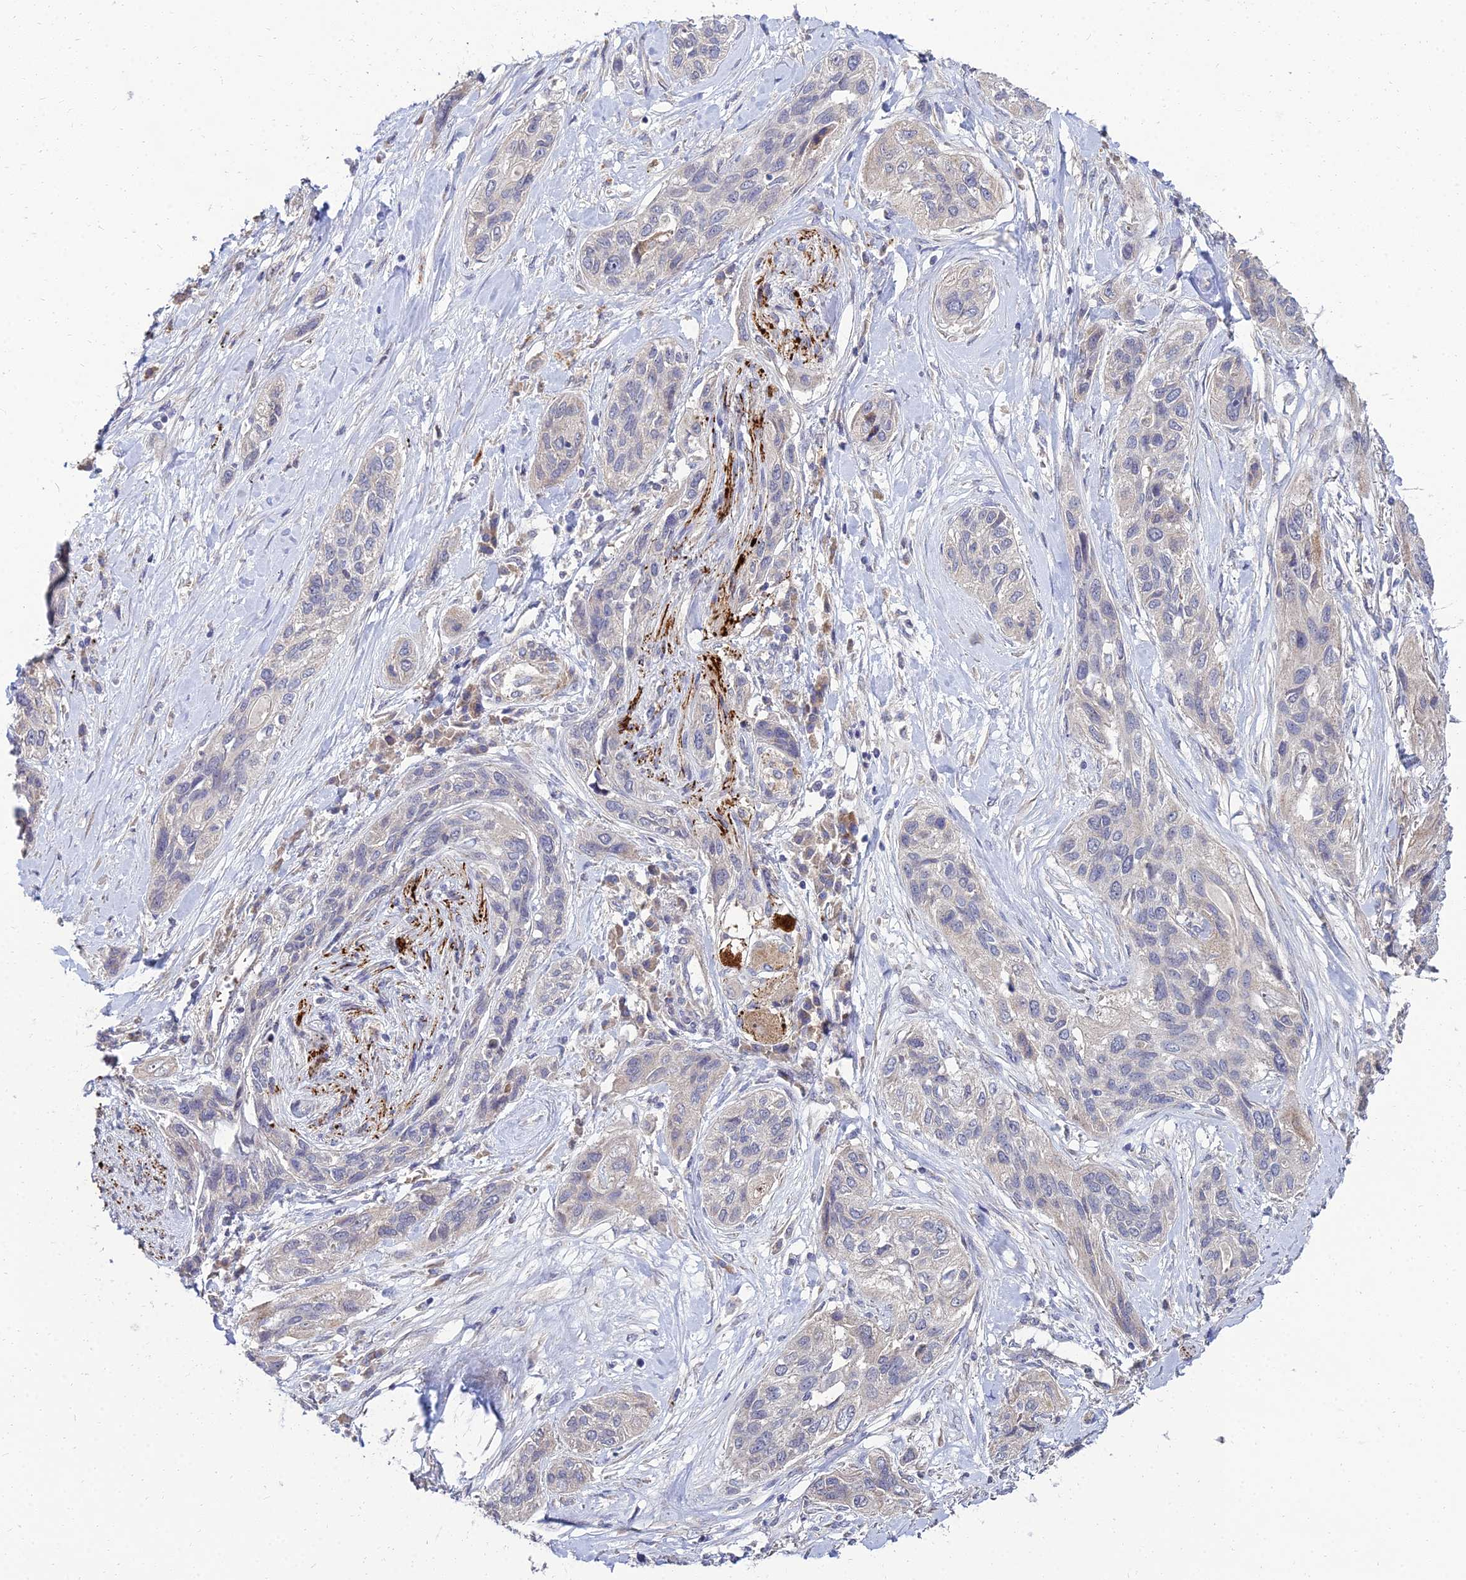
{"staining": {"intensity": "negative", "quantity": "none", "location": "none"}, "tissue": "lung cancer", "cell_type": "Tumor cells", "image_type": "cancer", "snomed": [{"axis": "morphology", "description": "Squamous cell carcinoma, NOS"}, {"axis": "topography", "description": "Lung"}], "caption": "DAB (3,3'-diaminobenzidine) immunohistochemical staining of lung squamous cell carcinoma shows no significant positivity in tumor cells.", "gene": "NPY", "patient": {"sex": "female", "age": 70}}